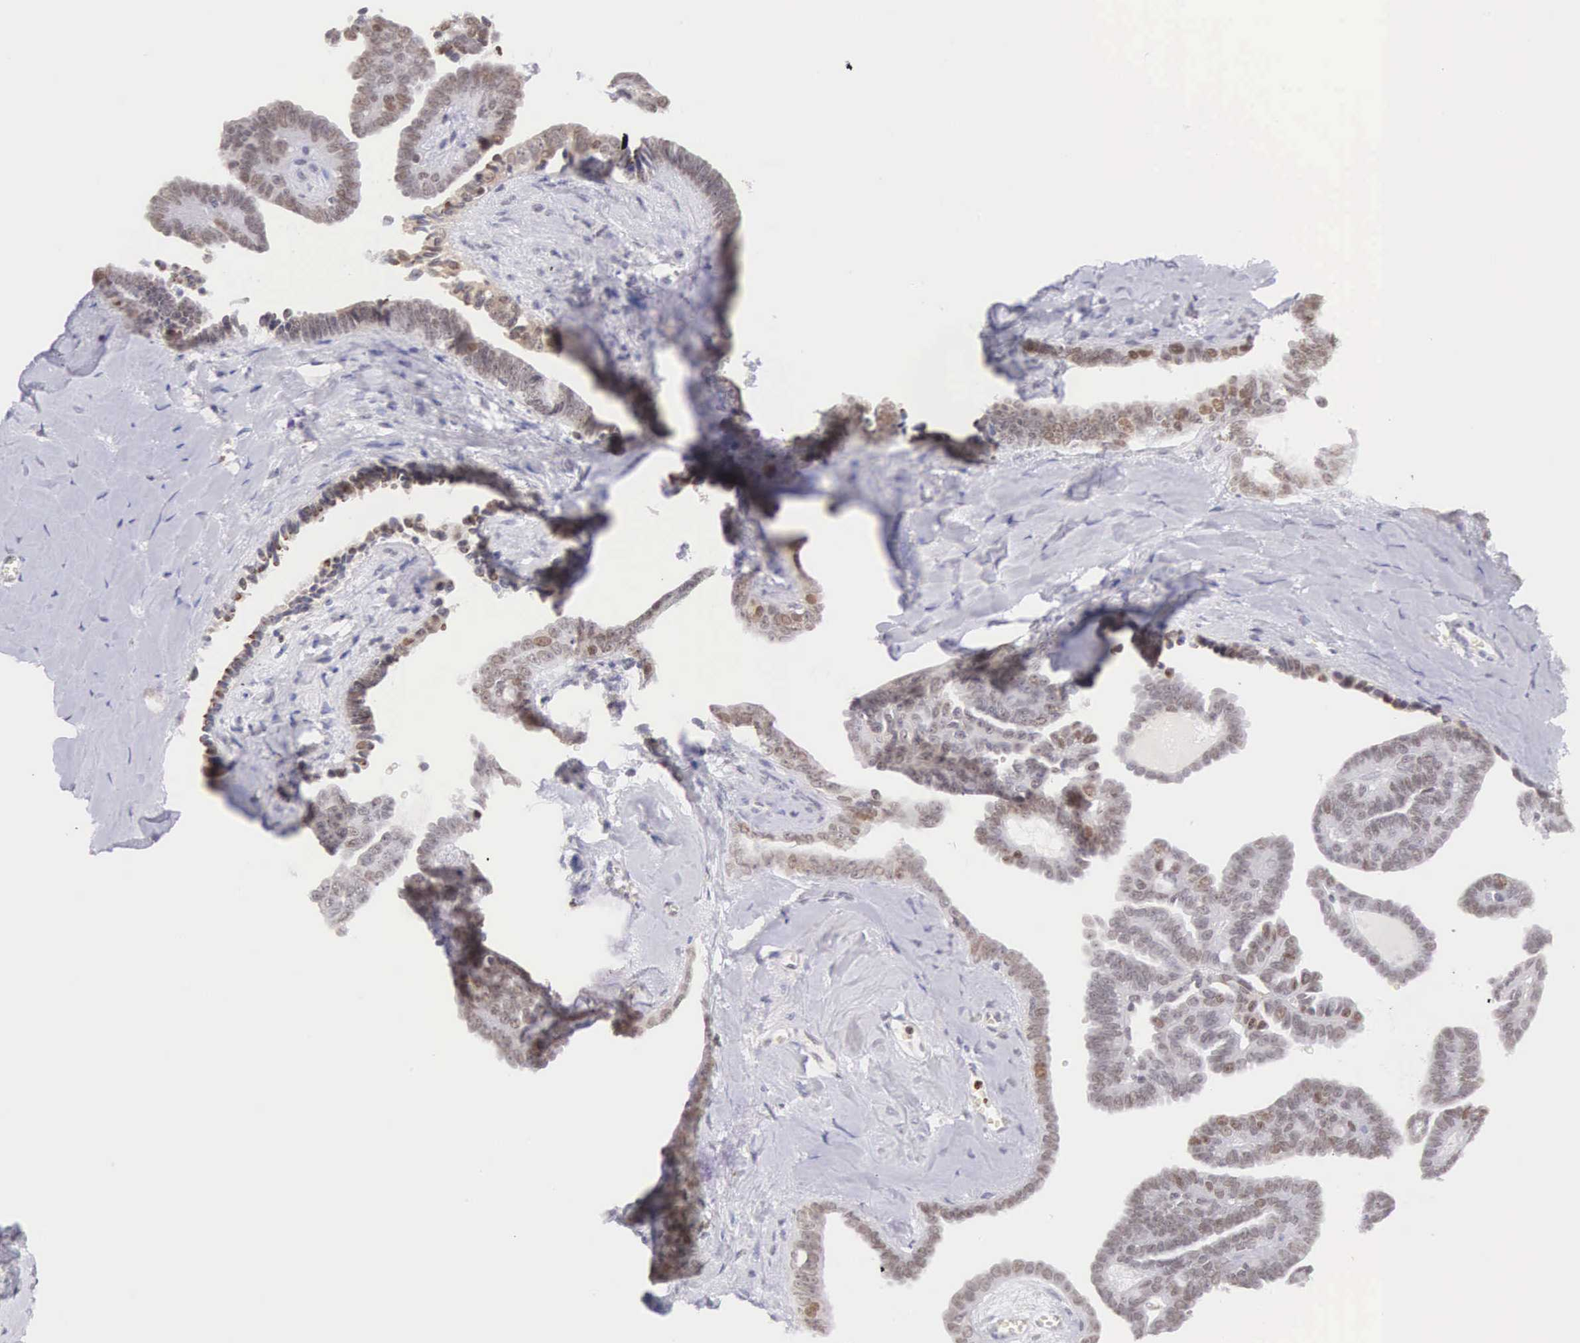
{"staining": {"intensity": "moderate", "quantity": ">75%", "location": "nuclear"}, "tissue": "ovarian cancer", "cell_type": "Tumor cells", "image_type": "cancer", "snomed": [{"axis": "morphology", "description": "Cystadenocarcinoma, serous, NOS"}, {"axis": "topography", "description": "Ovary"}], "caption": "A micrograph of ovarian cancer (serous cystadenocarcinoma) stained for a protein shows moderate nuclear brown staining in tumor cells.", "gene": "VRK1", "patient": {"sex": "female", "age": 71}}